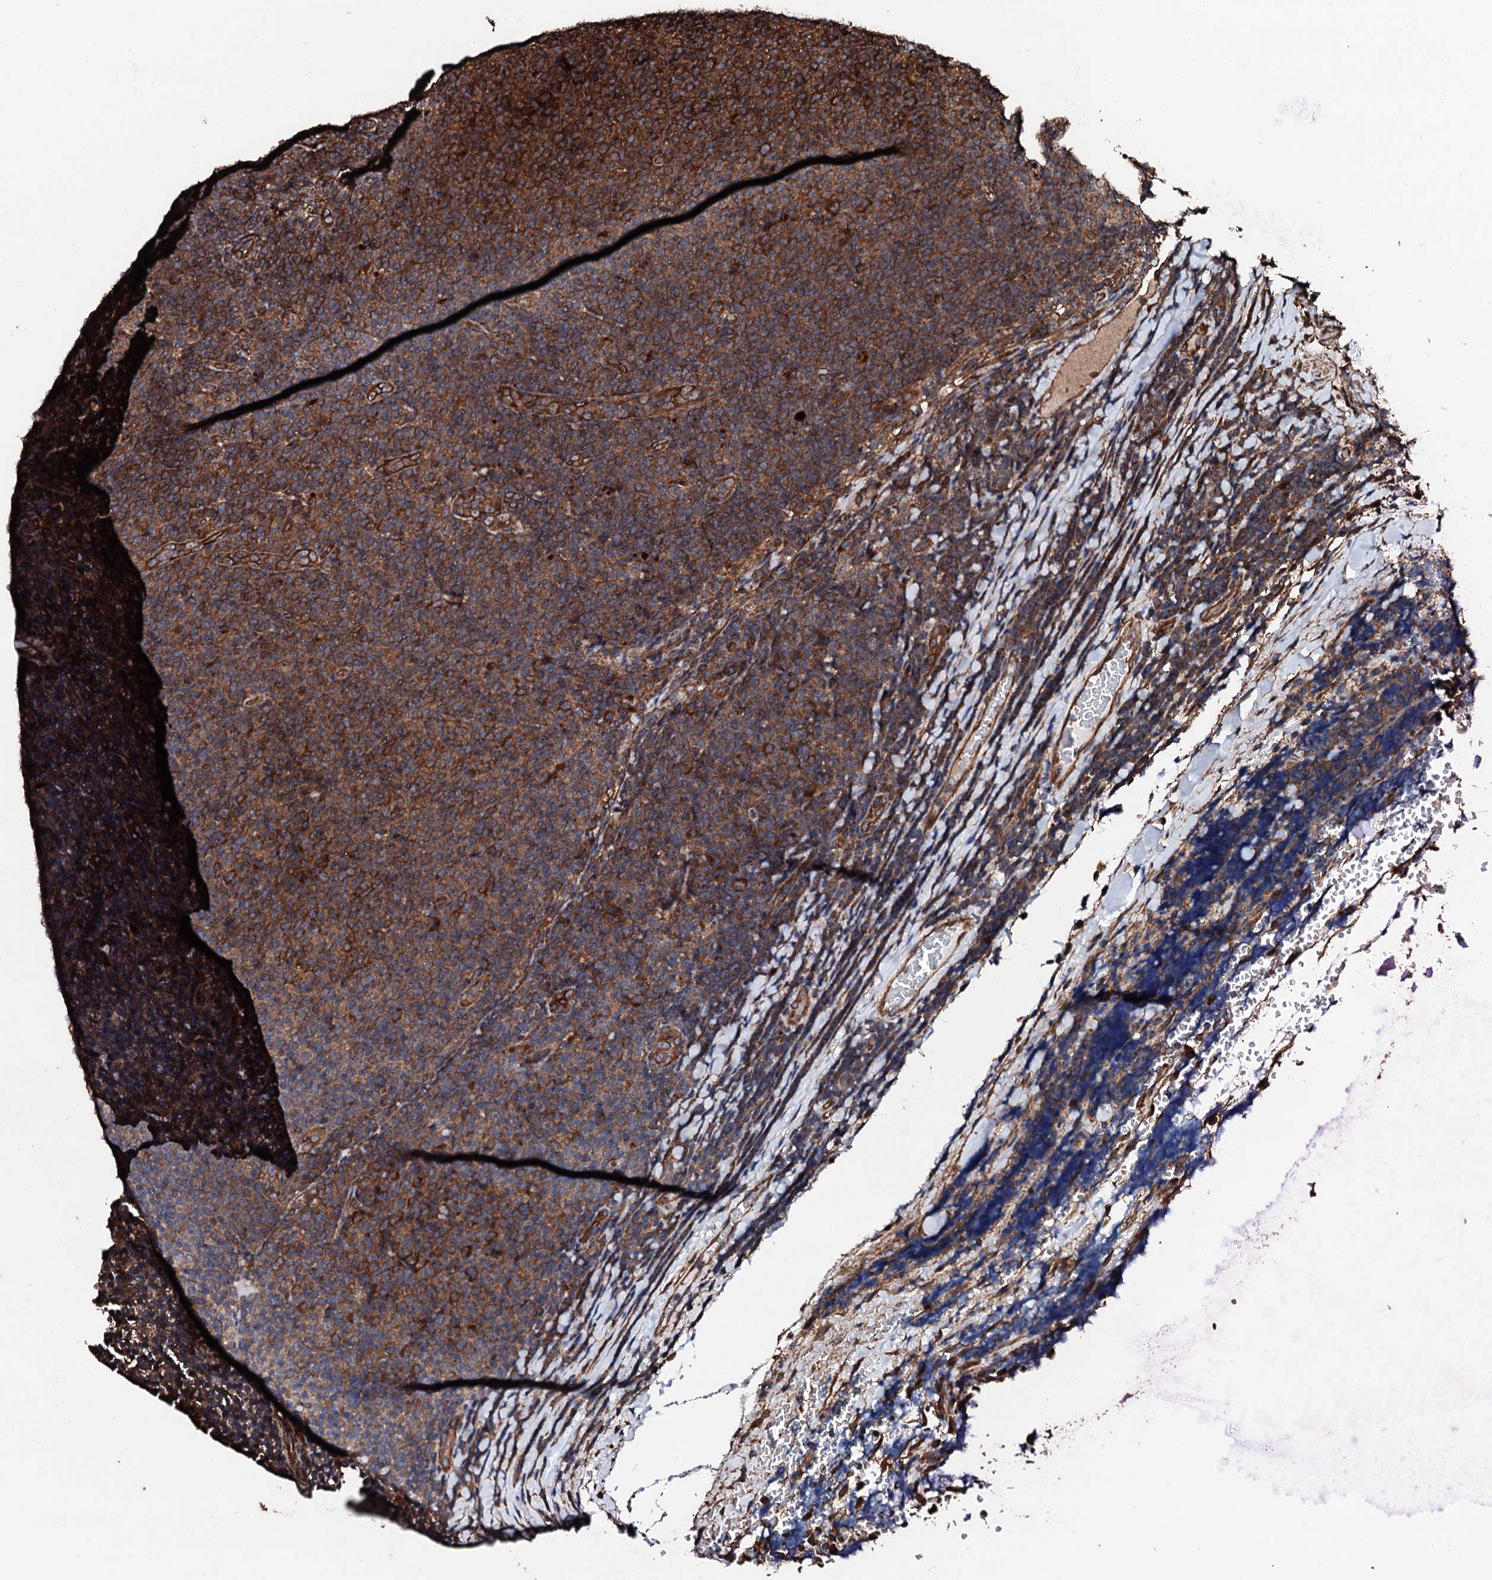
{"staining": {"intensity": "moderate", "quantity": ">75%", "location": "cytoplasmic/membranous"}, "tissue": "lymphoma", "cell_type": "Tumor cells", "image_type": "cancer", "snomed": [{"axis": "morphology", "description": "Malignant lymphoma, non-Hodgkin's type, Low grade"}, {"axis": "topography", "description": "Lymph node"}], "caption": "About >75% of tumor cells in human lymphoma reveal moderate cytoplasmic/membranous protein positivity as visualized by brown immunohistochemical staining.", "gene": "CKAP5", "patient": {"sex": "male", "age": 66}}